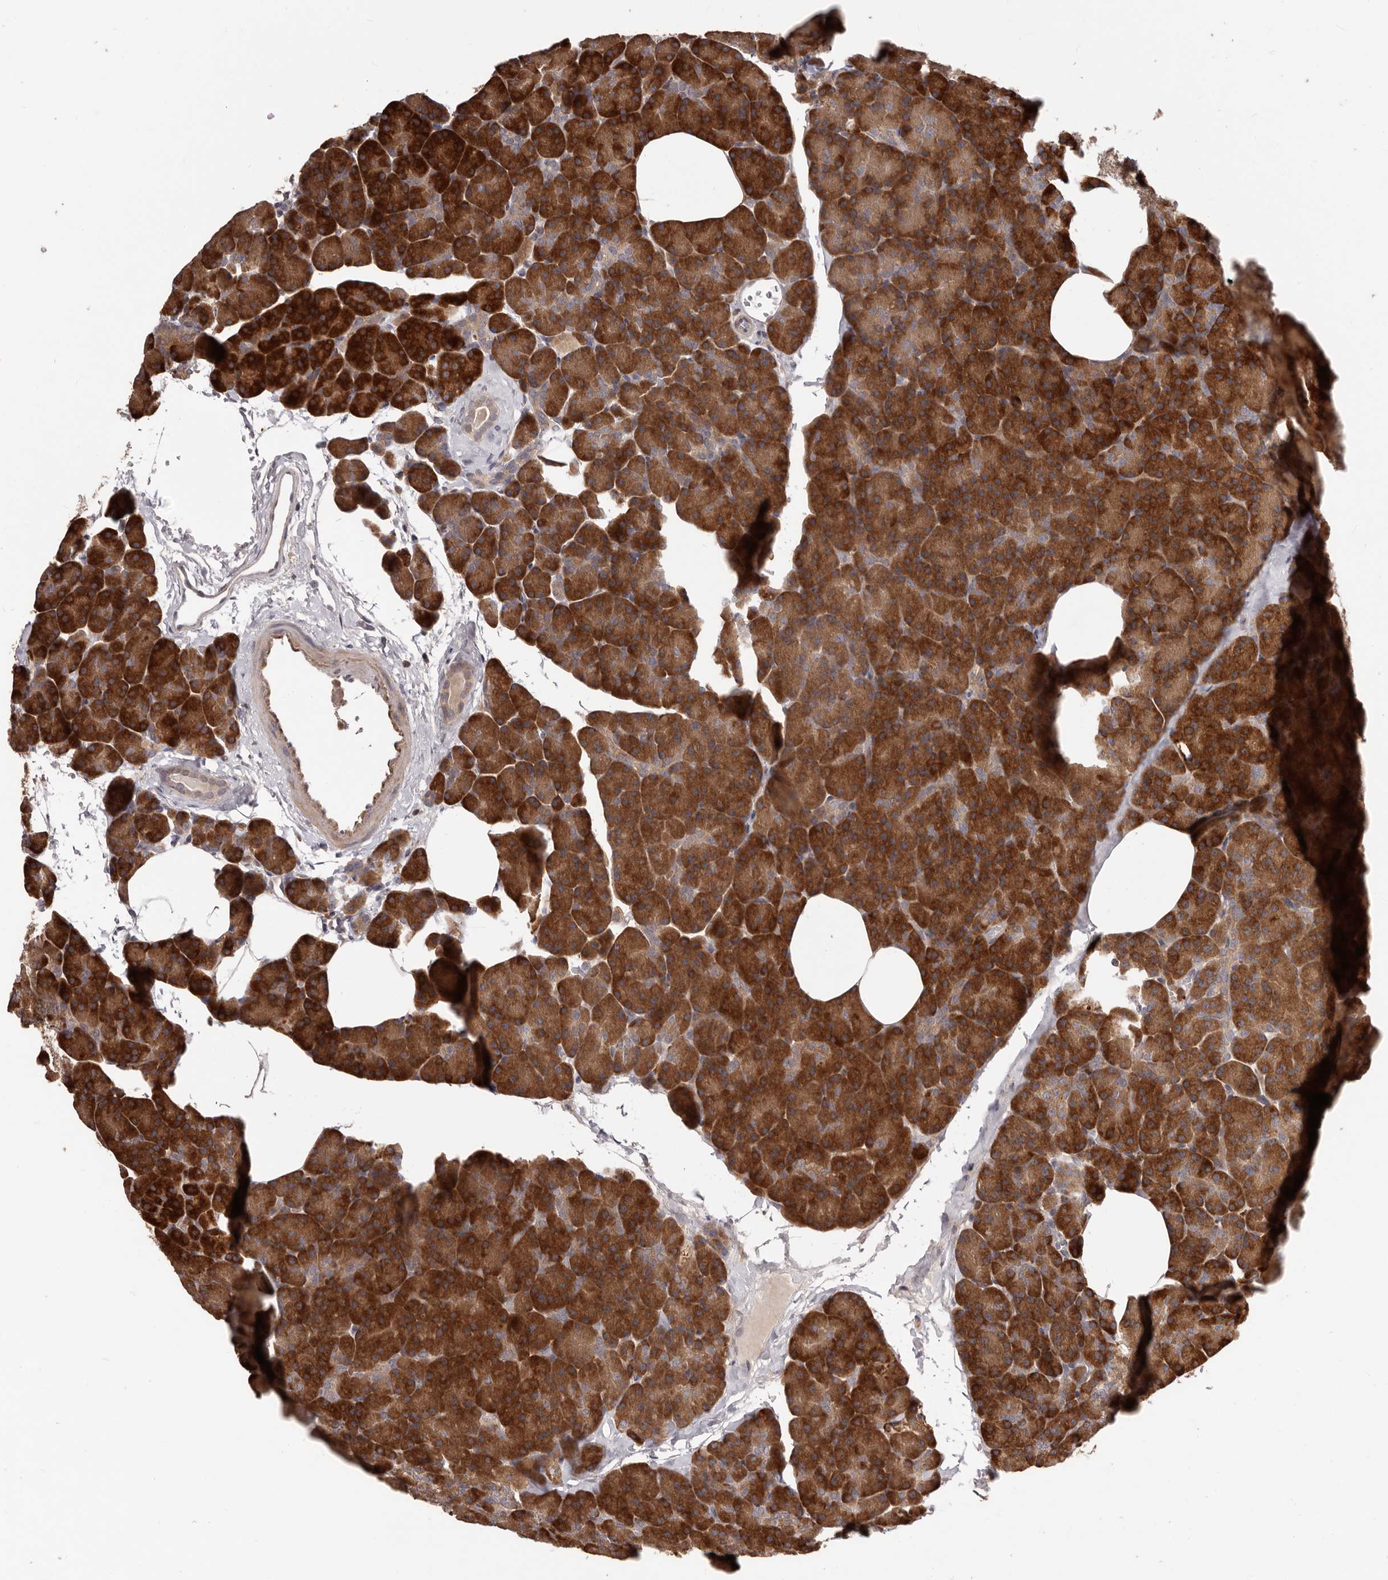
{"staining": {"intensity": "strong", "quantity": ">75%", "location": "cytoplasmic/membranous"}, "tissue": "pancreas", "cell_type": "Exocrine glandular cells", "image_type": "normal", "snomed": [{"axis": "morphology", "description": "Normal tissue, NOS"}, {"axis": "morphology", "description": "Carcinoid, malignant, NOS"}, {"axis": "topography", "description": "Pancreas"}], "caption": "Immunohistochemical staining of benign pancreas exhibits strong cytoplasmic/membranous protein expression in about >75% of exocrine glandular cells.", "gene": "RNF187", "patient": {"sex": "female", "age": 35}}